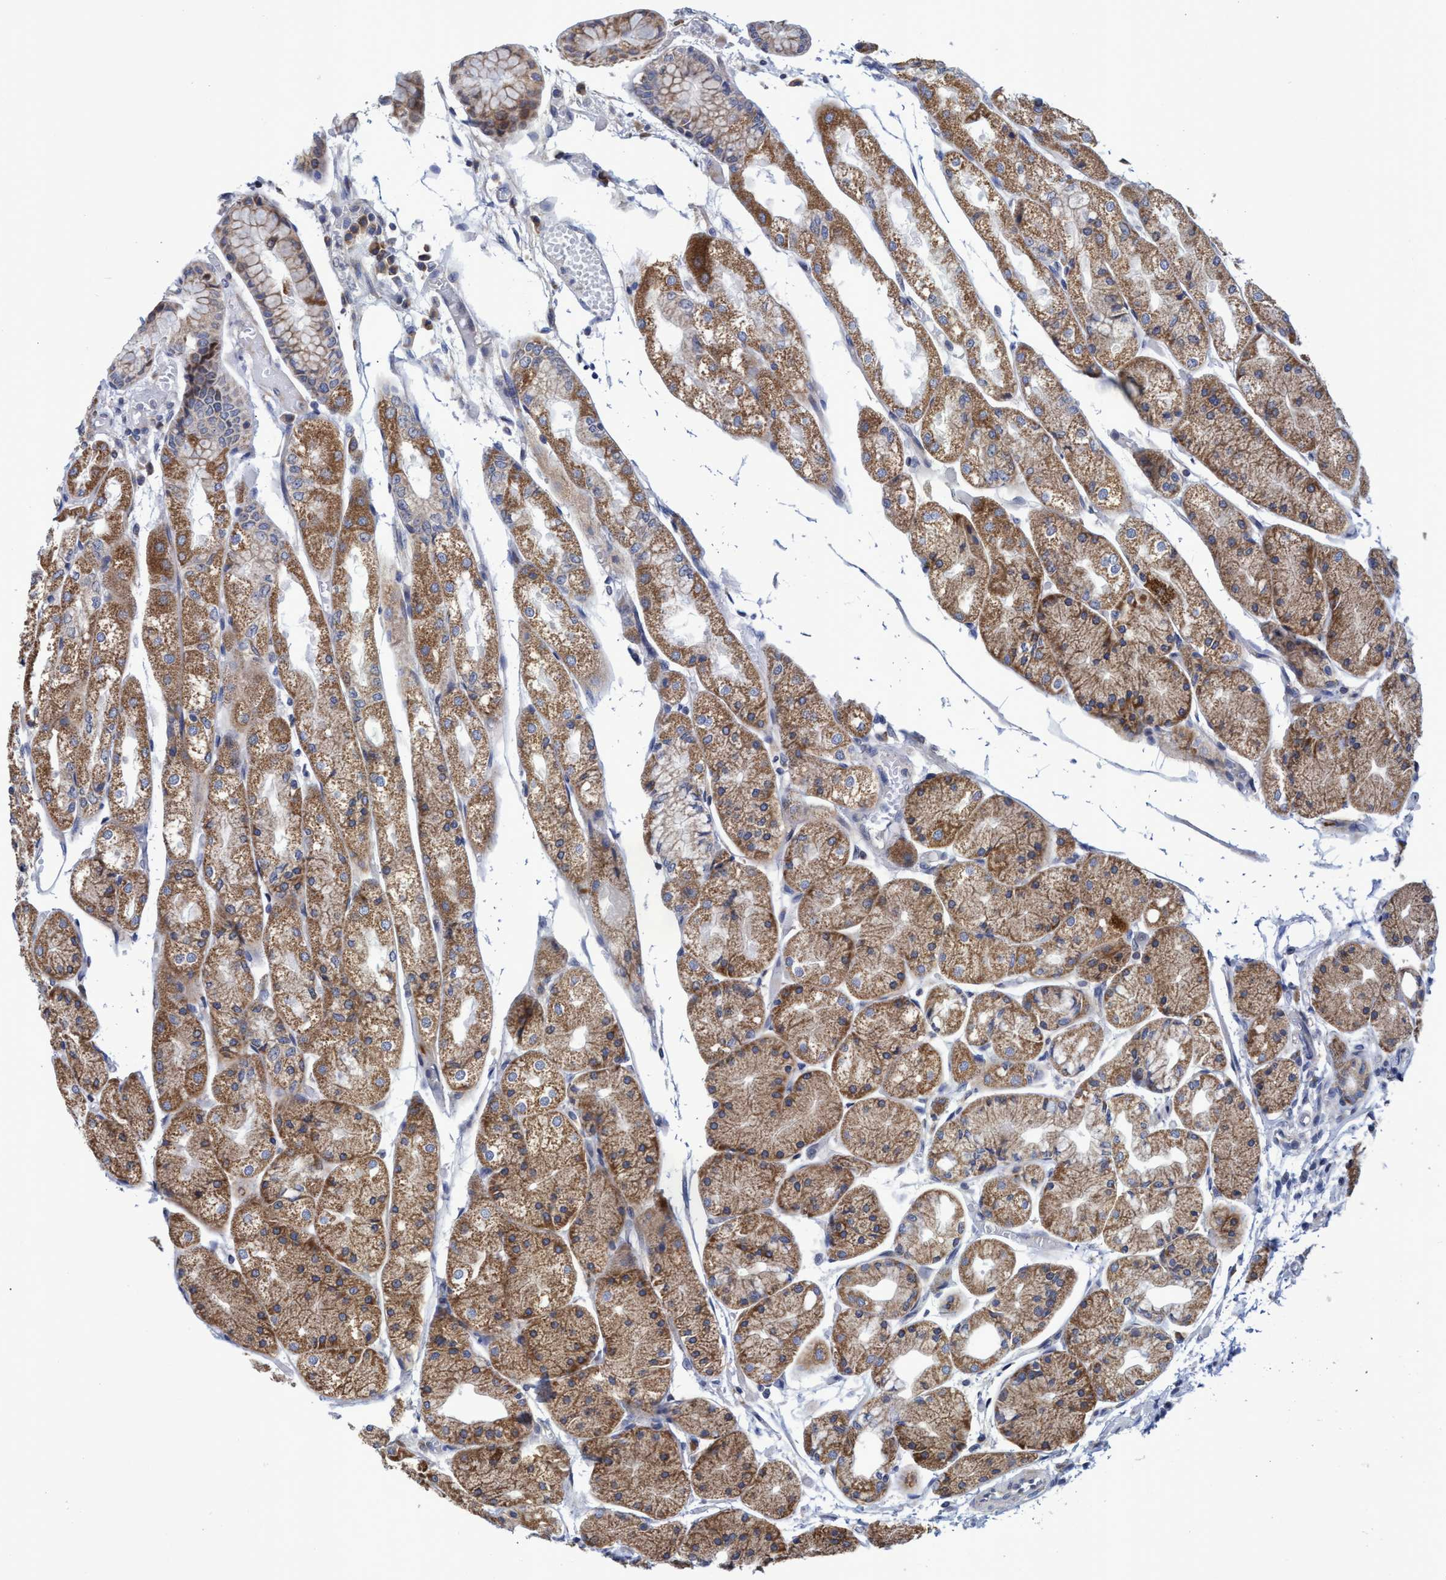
{"staining": {"intensity": "moderate", "quantity": ">75%", "location": "cytoplasmic/membranous"}, "tissue": "stomach", "cell_type": "Glandular cells", "image_type": "normal", "snomed": [{"axis": "morphology", "description": "Normal tissue, NOS"}, {"axis": "topography", "description": "Stomach, upper"}], "caption": "Protein staining by immunohistochemistry (IHC) displays moderate cytoplasmic/membranous expression in about >75% of glandular cells in unremarkable stomach. (IHC, brightfield microscopy, high magnification).", "gene": "NAT16", "patient": {"sex": "male", "age": 72}}